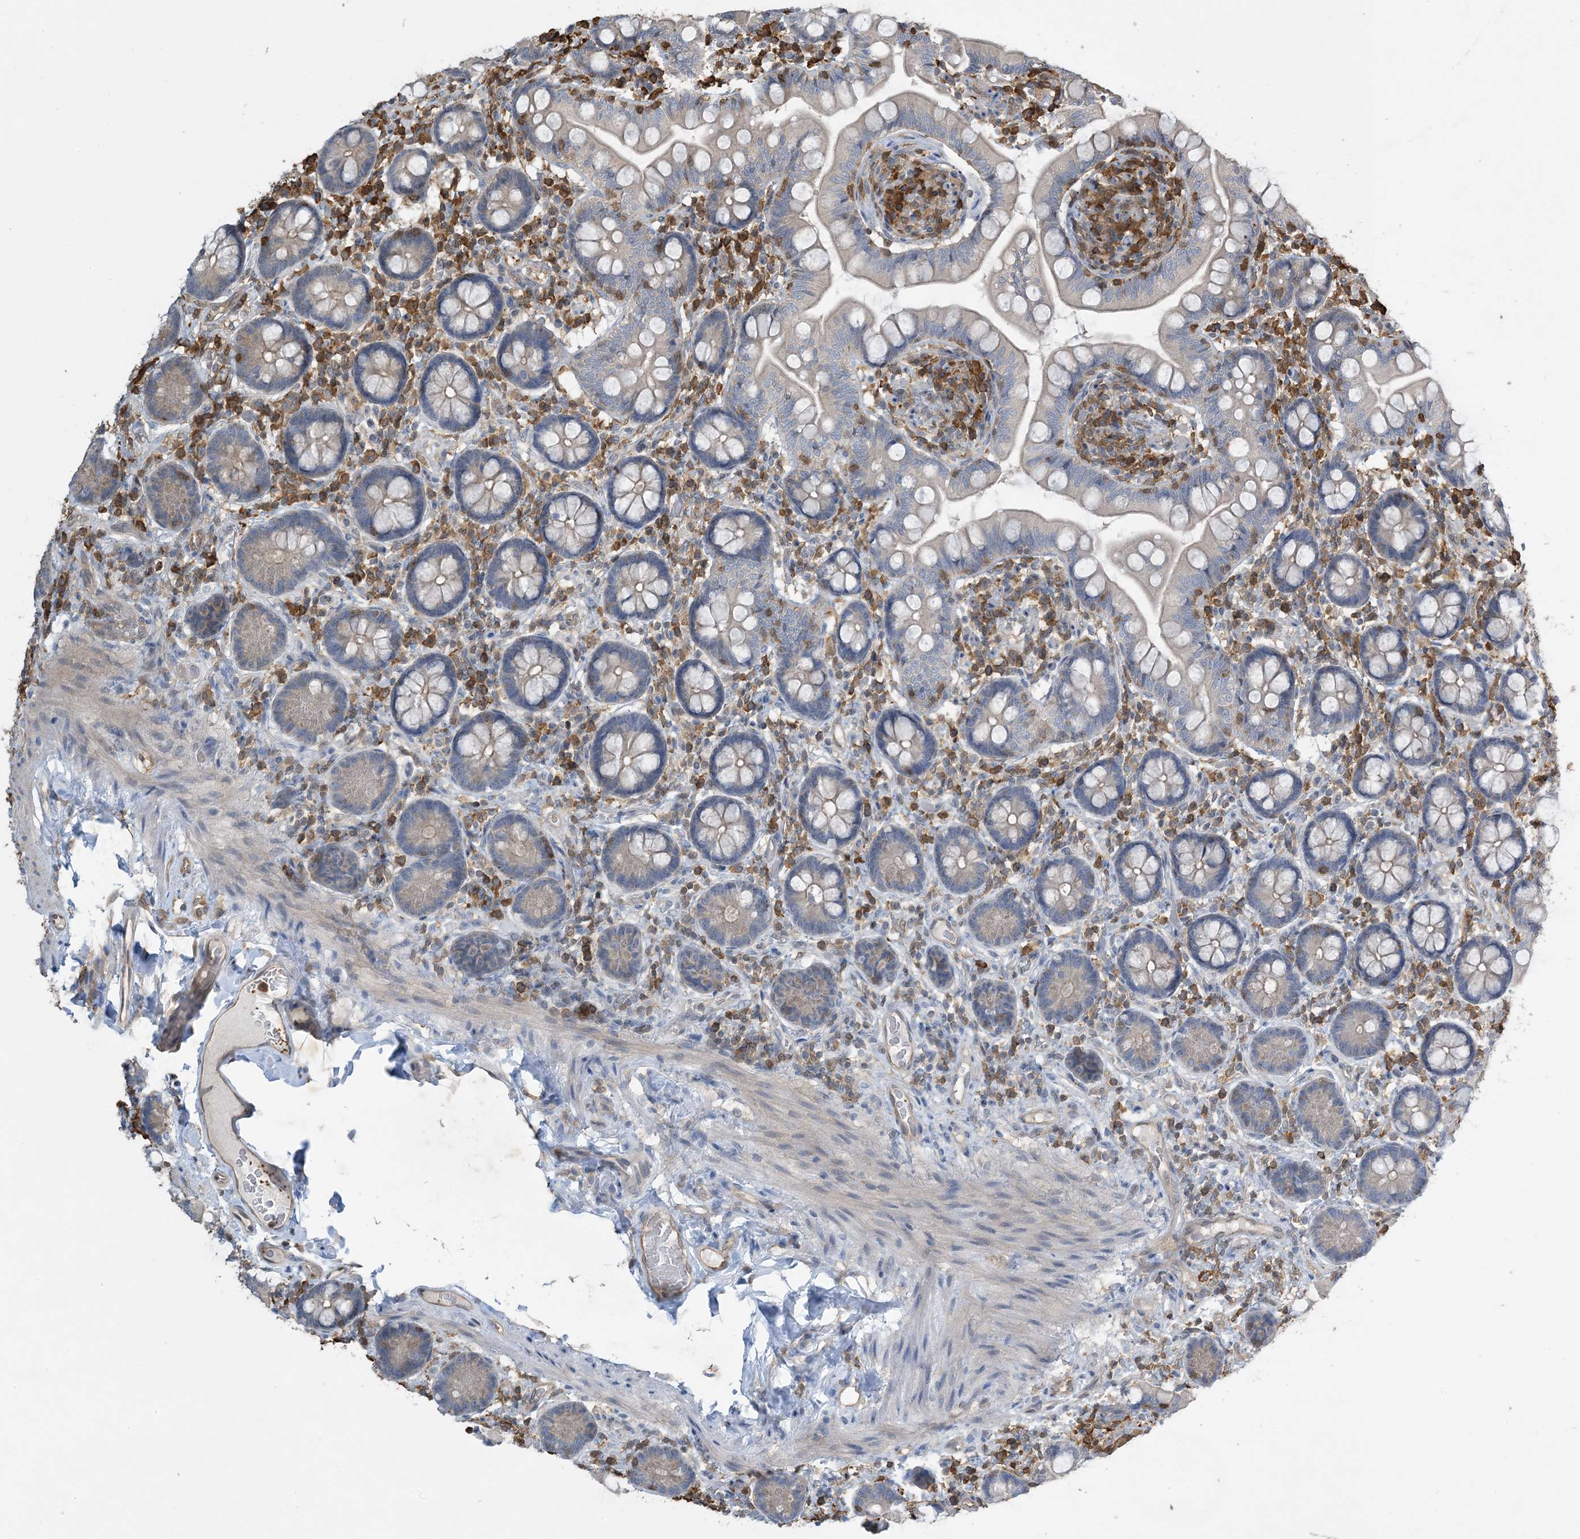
{"staining": {"intensity": "negative", "quantity": "none", "location": "none"}, "tissue": "small intestine", "cell_type": "Glandular cells", "image_type": "normal", "snomed": [{"axis": "morphology", "description": "Normal tissue, NOS"}, {"axis": "topography", "description": "Small intestine"}], "caption": "Immunohistochemical staining of unremarkable small intestine shows no significant expression in glandular cells.", "gene": "TMSB4X", "patient": {"sex": "female", "age": 64}}